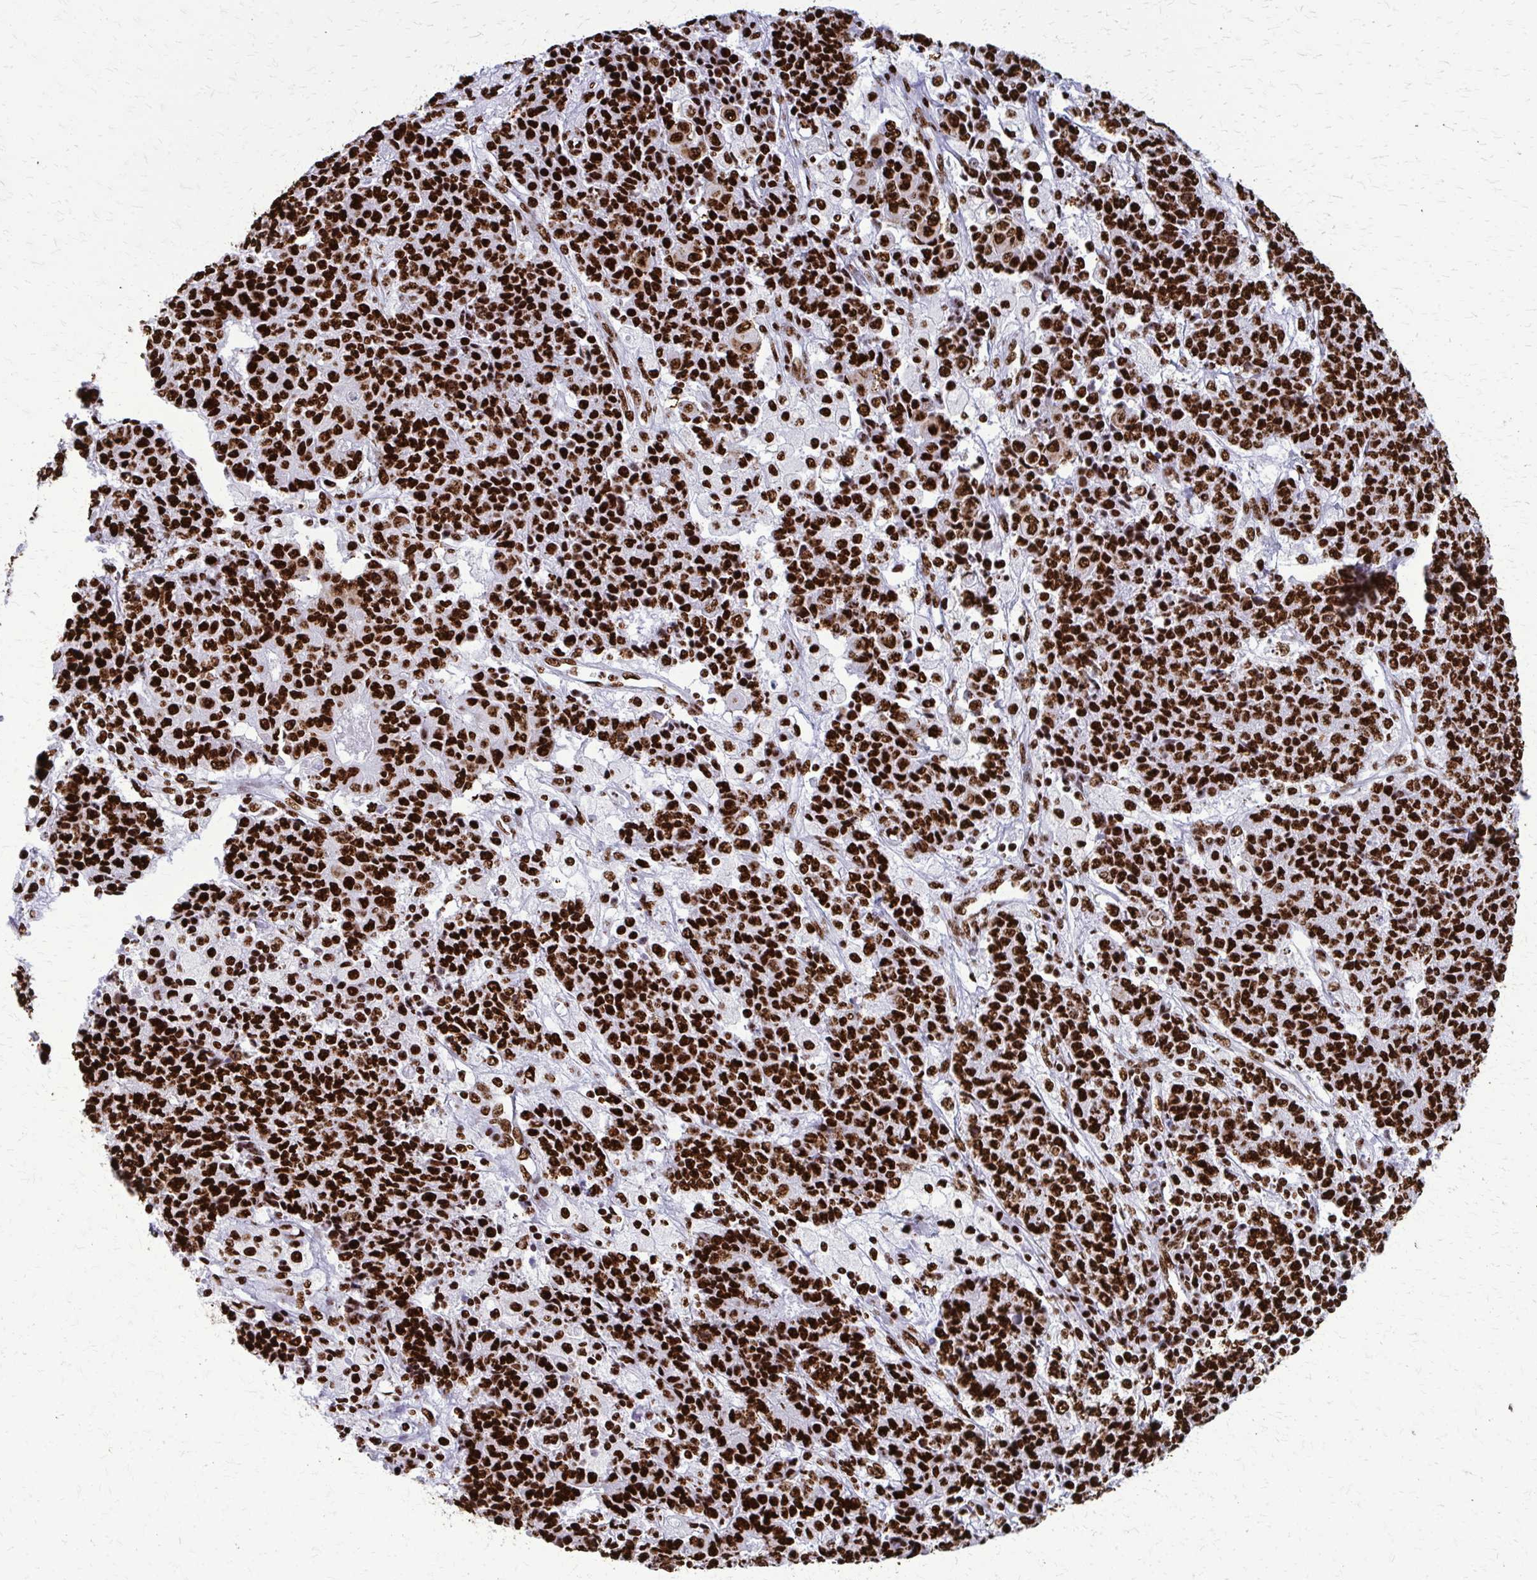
{"staining": {"intensity": "strong", "quantity": ">75%", "location": "nuclear"}, "tissue": "ovarian cancer", "cell_type": "Tumor cells", "image_type": "cancer", "snomed": [{"axis": "morphology", "description": "Carcinoma, endometroid"}, {"axis": "topography", "description": "Ovary"}], "caption": "Protein positivity by IHC exhibits strong nuclear staining in about >75% of tumor cells in ovarian cancer.", "gene": "SFPQ", "patient": {"sex": "female", "age": 42}}